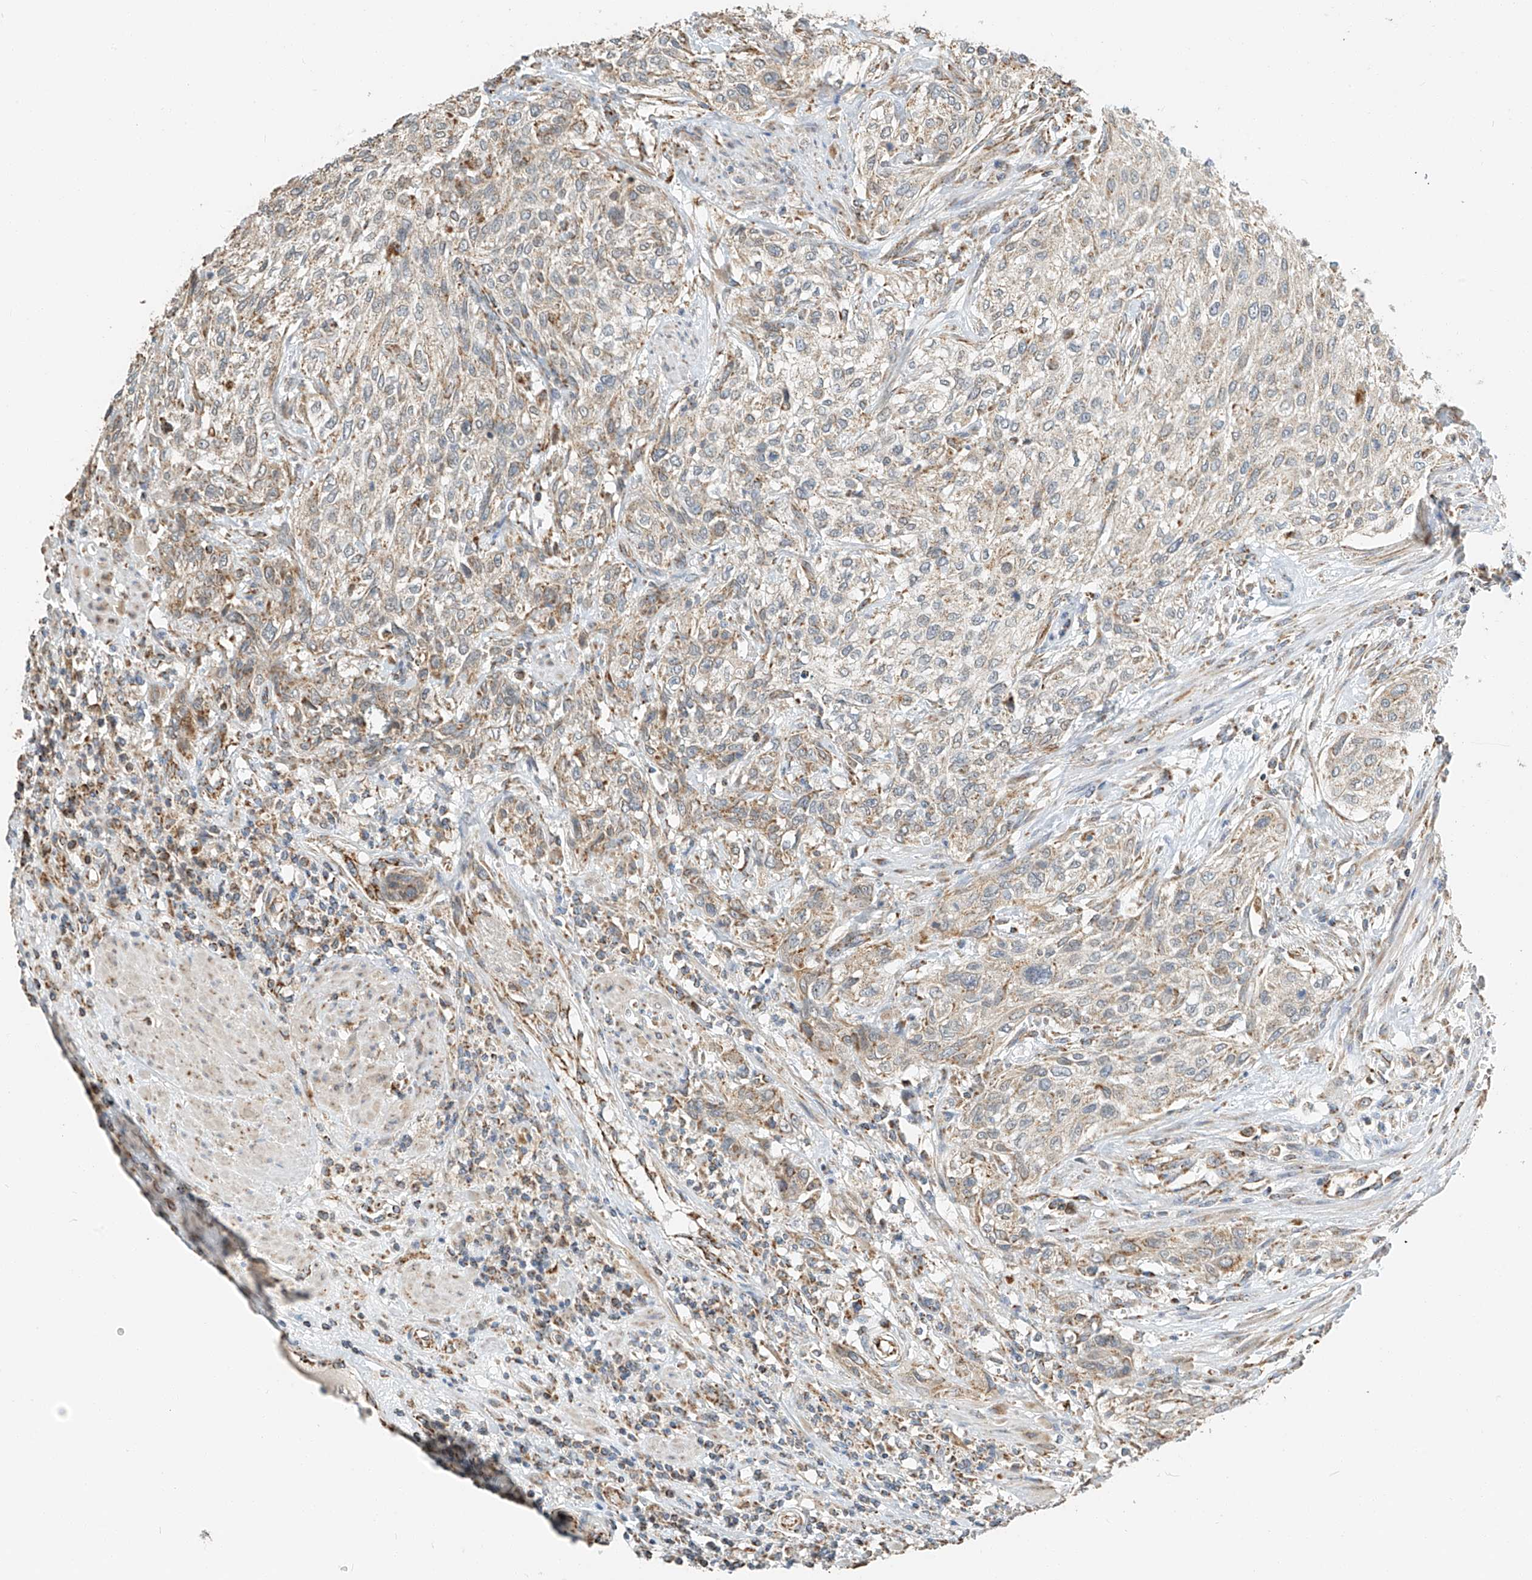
{"staining": {"intensity": "weak", "quantity": "<25%", "location": "cytoplasmic/membranous"}, "tissue": "urothelial cancer", "cell_type": "Tumor cells", "image_type": "cancer", "snomed": [{"axis": "morphology", "description": "Urothelial carcinoma, High grade"}, {"axis": "topography", "description": "Urinary bladder"}], "caption": "The image demonstrates no staining of tumor cells in urothelial cancer. The staining was performed using DAB (3,3'-diaminobenzidine) to visualize the protein expression in brown, while the nuclei were stained in blue with hematoxylin (Magnification: 20x).", "gene": "YIPF7", "patient": {"sex": "male", "age": 35}}